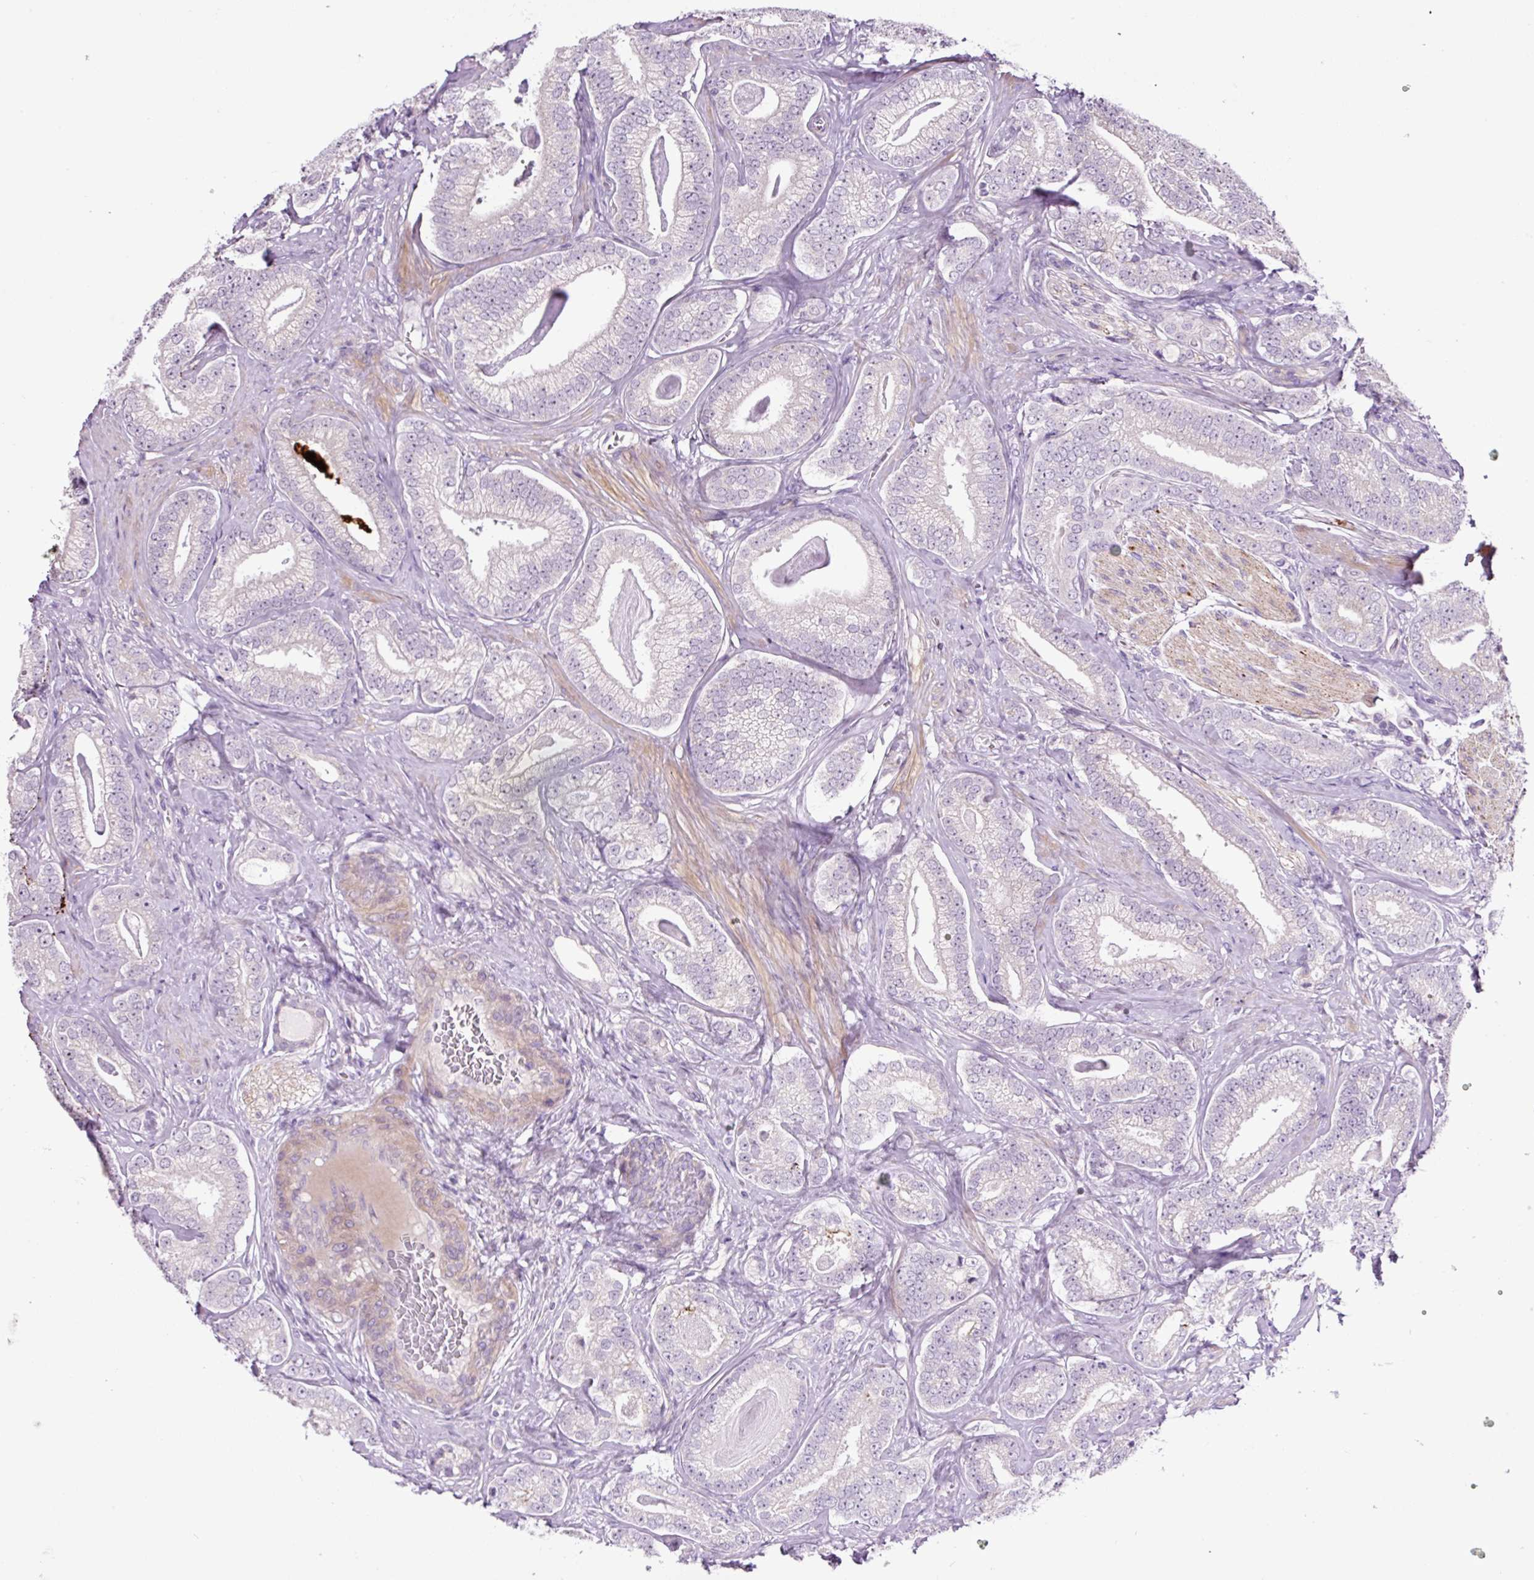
{"staining": {"intensity": "negative", "quantity": "none", "location": "none"}, "tissue": "prostate cancer", "cell_type": "Tumor cells", "image_type": "cancer", "snomed": [{"axis": "morphology", "description": "Adenocarcinoma, Low grade"}, {"axis": "topography", "description": "Prostate"}], "caption": "Adenocarcinoma (low-grade) (prostate) was stained to show a protein in brown. There is no significant expression in tumor cells. (DAB immunohistochemistry with hematoxylin counter stain).", "gene": "OGDHL", "patient": {"sex": "male", "age": 63}}